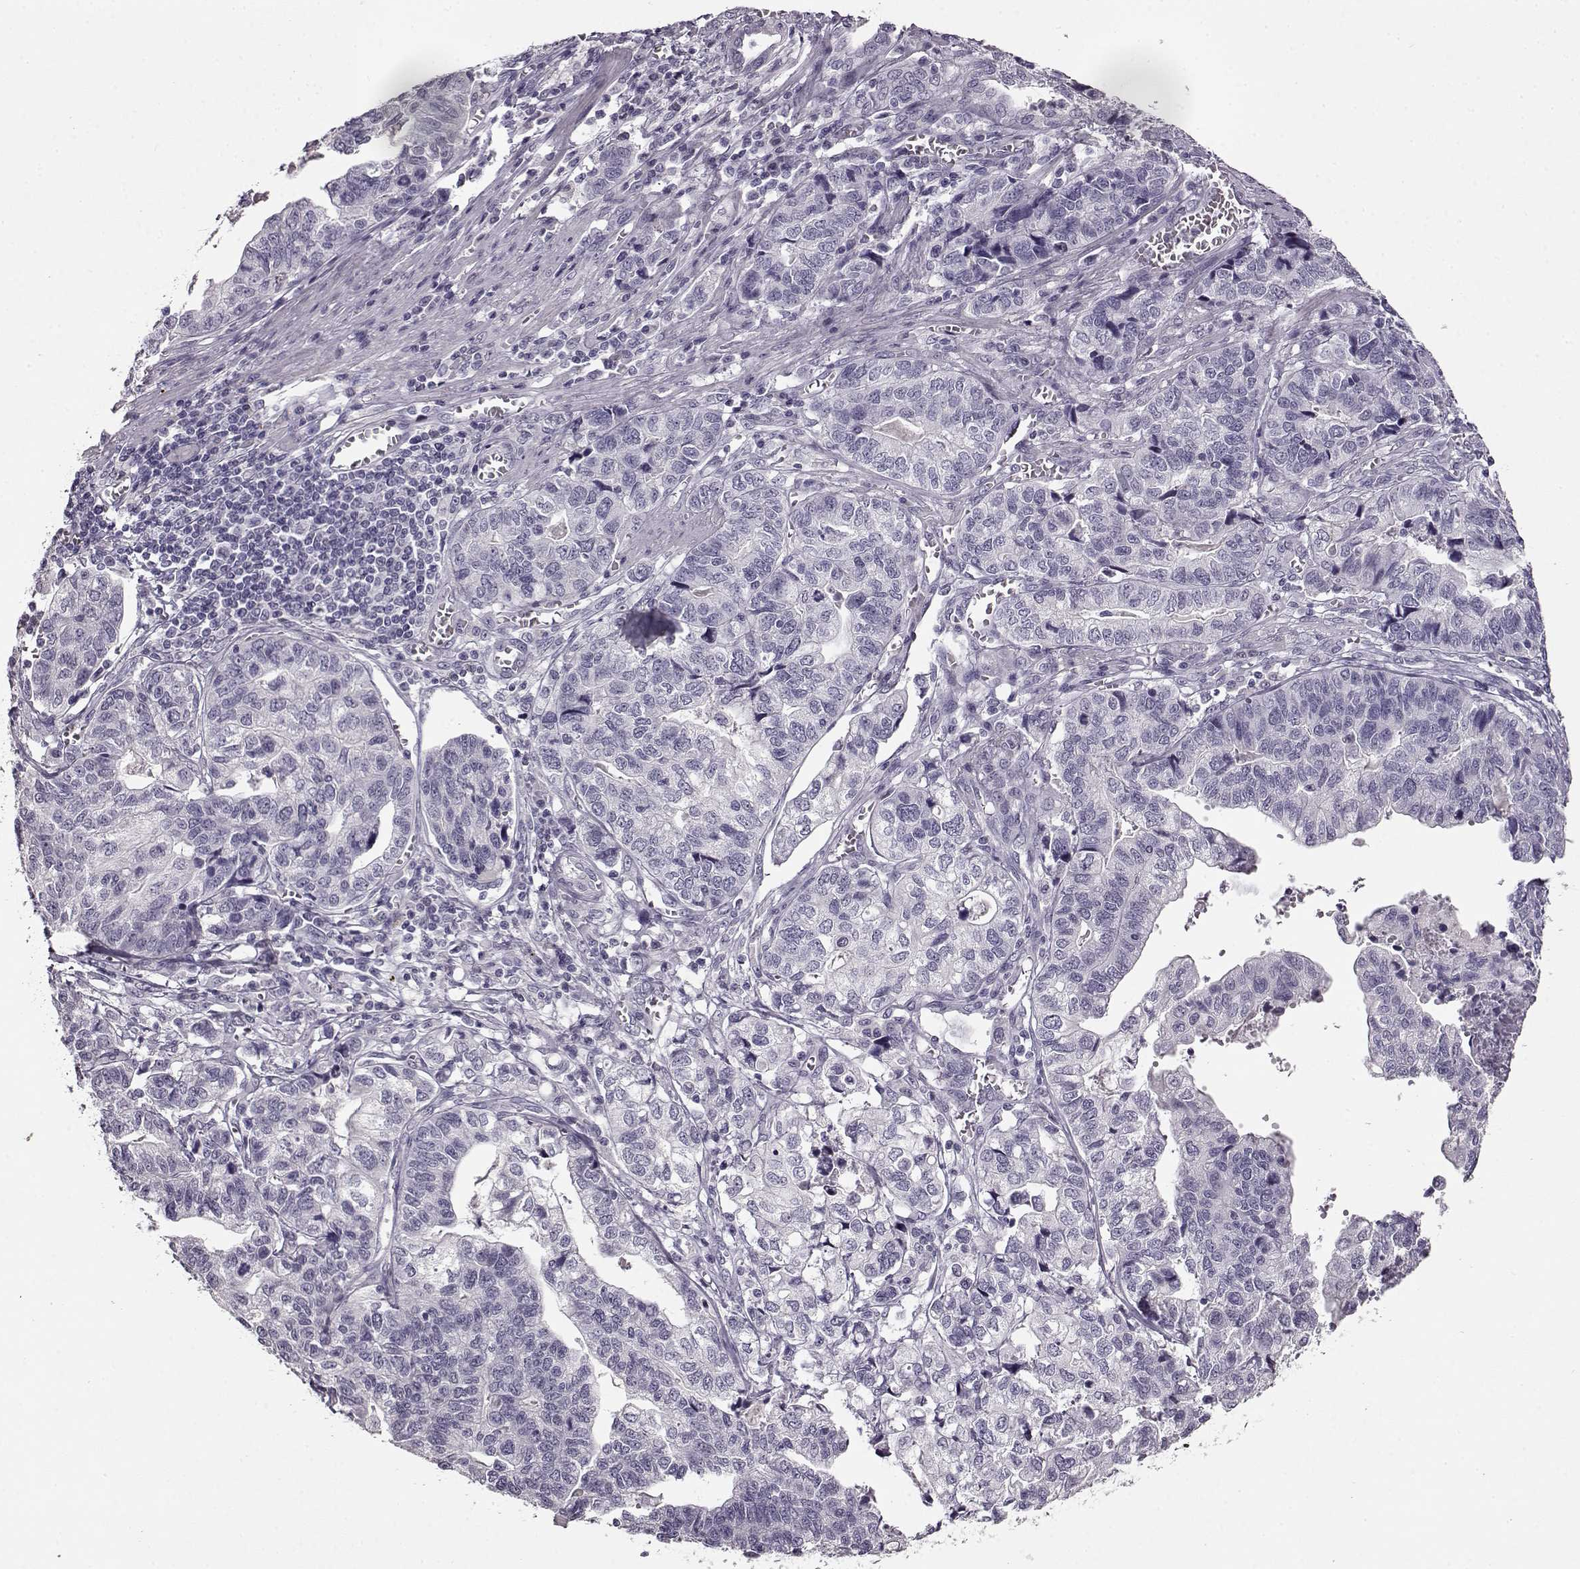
{"staining": {"intensity": "negative", "quantity": "none", "location": "none"}, "tissue": "stomach cancer", "cell_type": "Tumor cells", "image_type": "cancer", "snomed": [{"axis": "morphology", "description": "Adenocarcinoma, NOS"}, {"axis": "topography", "description": "Stomach, upper"}], "caption": "An IHC image of adenocarcinoma (stomach) is shown. There is no staining in tumor cells of adenocarcinoma (stomach).", "gene": "FSHB", "patient": {"sex": "female", "age": 67}}